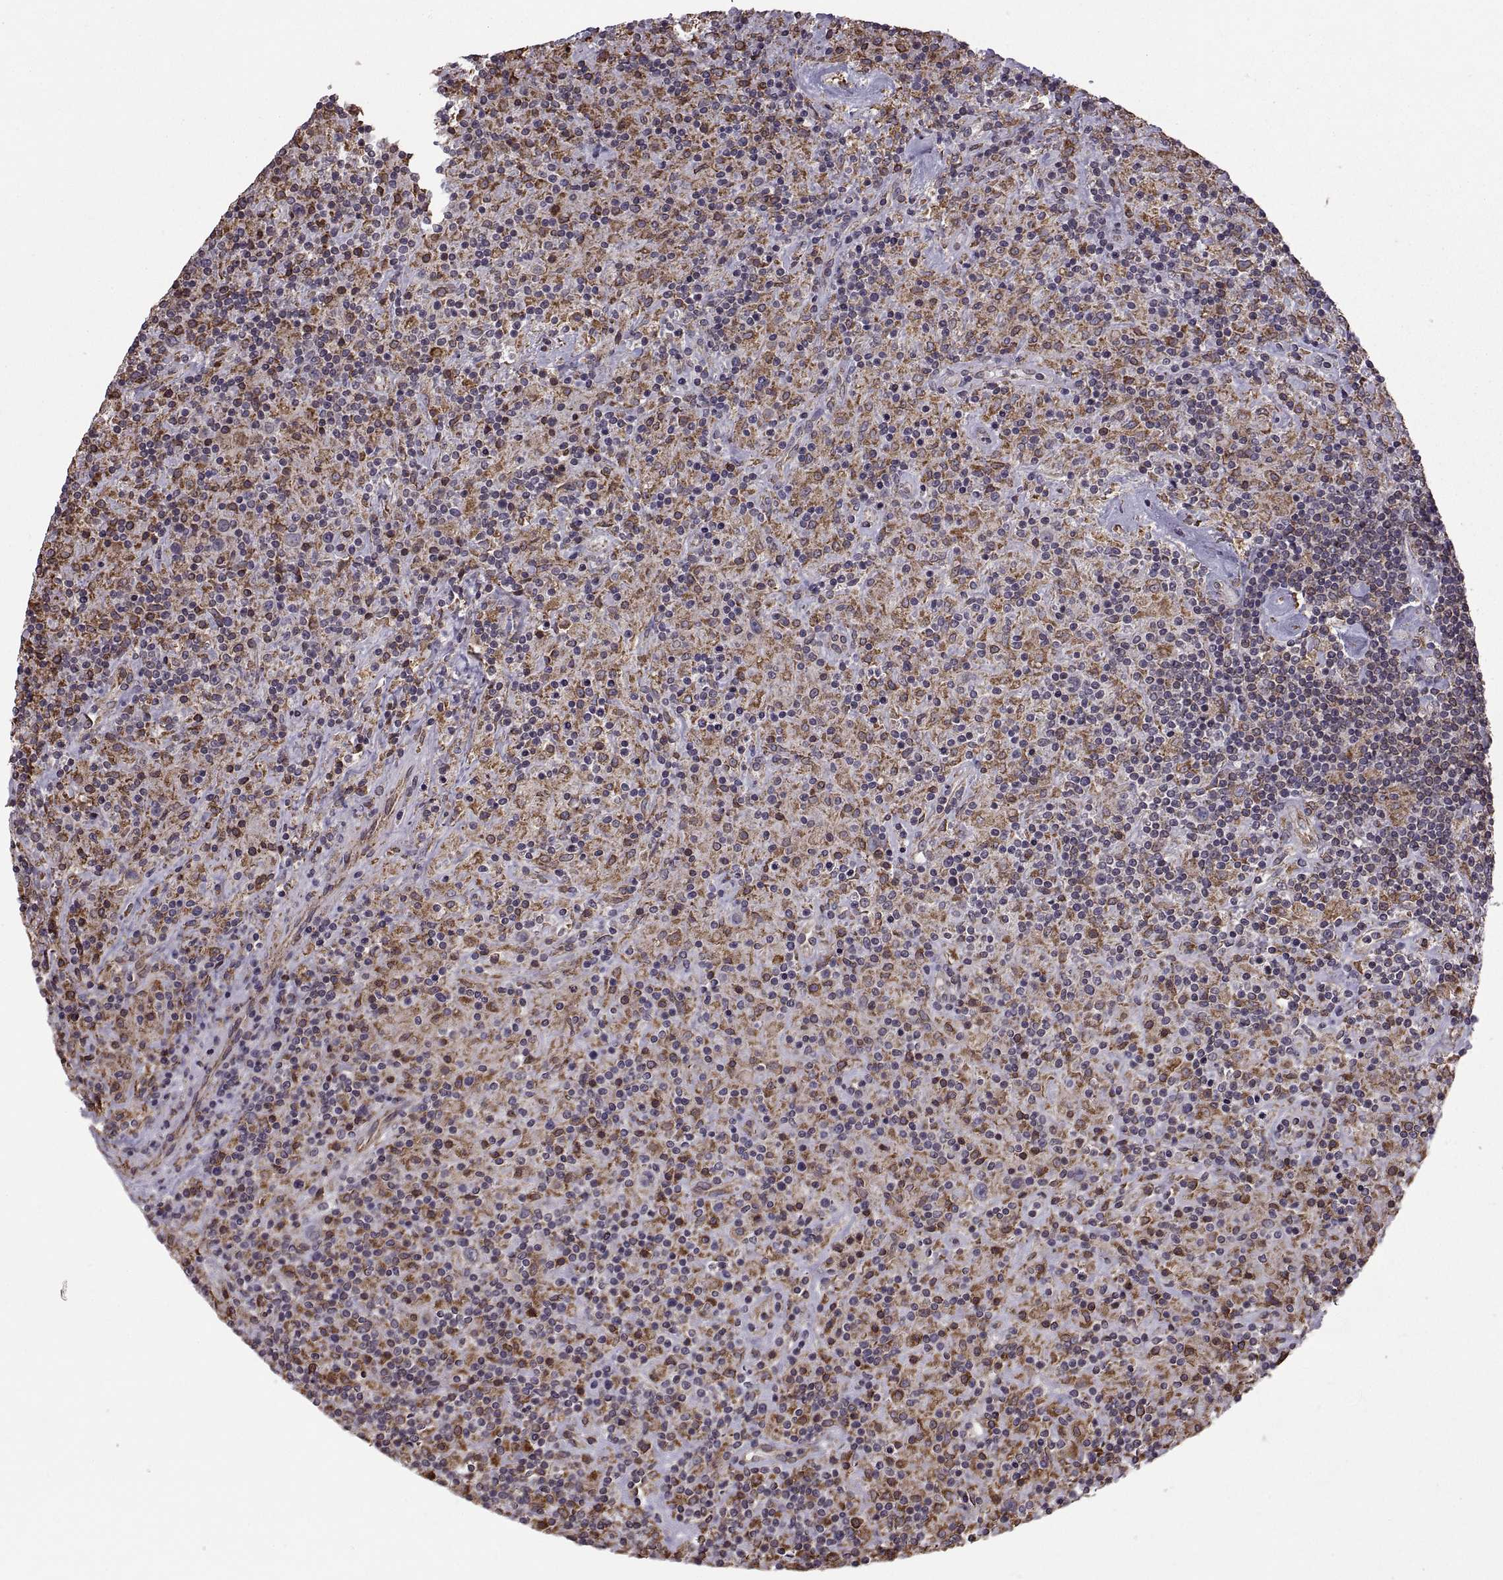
{"staining": {"intensity": "moderate", "quantity": ">75%", "location": "cytoplasmic/membranous"}, "tissue": "lymphoma", "cell_type": "Tumor cells", "image_type": "cancer", "snomed": [{"axis": "morphology", "description": "Hodgkin's disease, NOS"}, {"axis": "topography", "description": "Lymph node"}], "caption": "Immunohistochemical staining of Hodgkin's disease exhibits medium levels of moderate cytoplasmic/membranous staining in approximately >75% of tumor cells.", "gene": "PDIA3", "patient": {"sex": "male", "age": 70}}